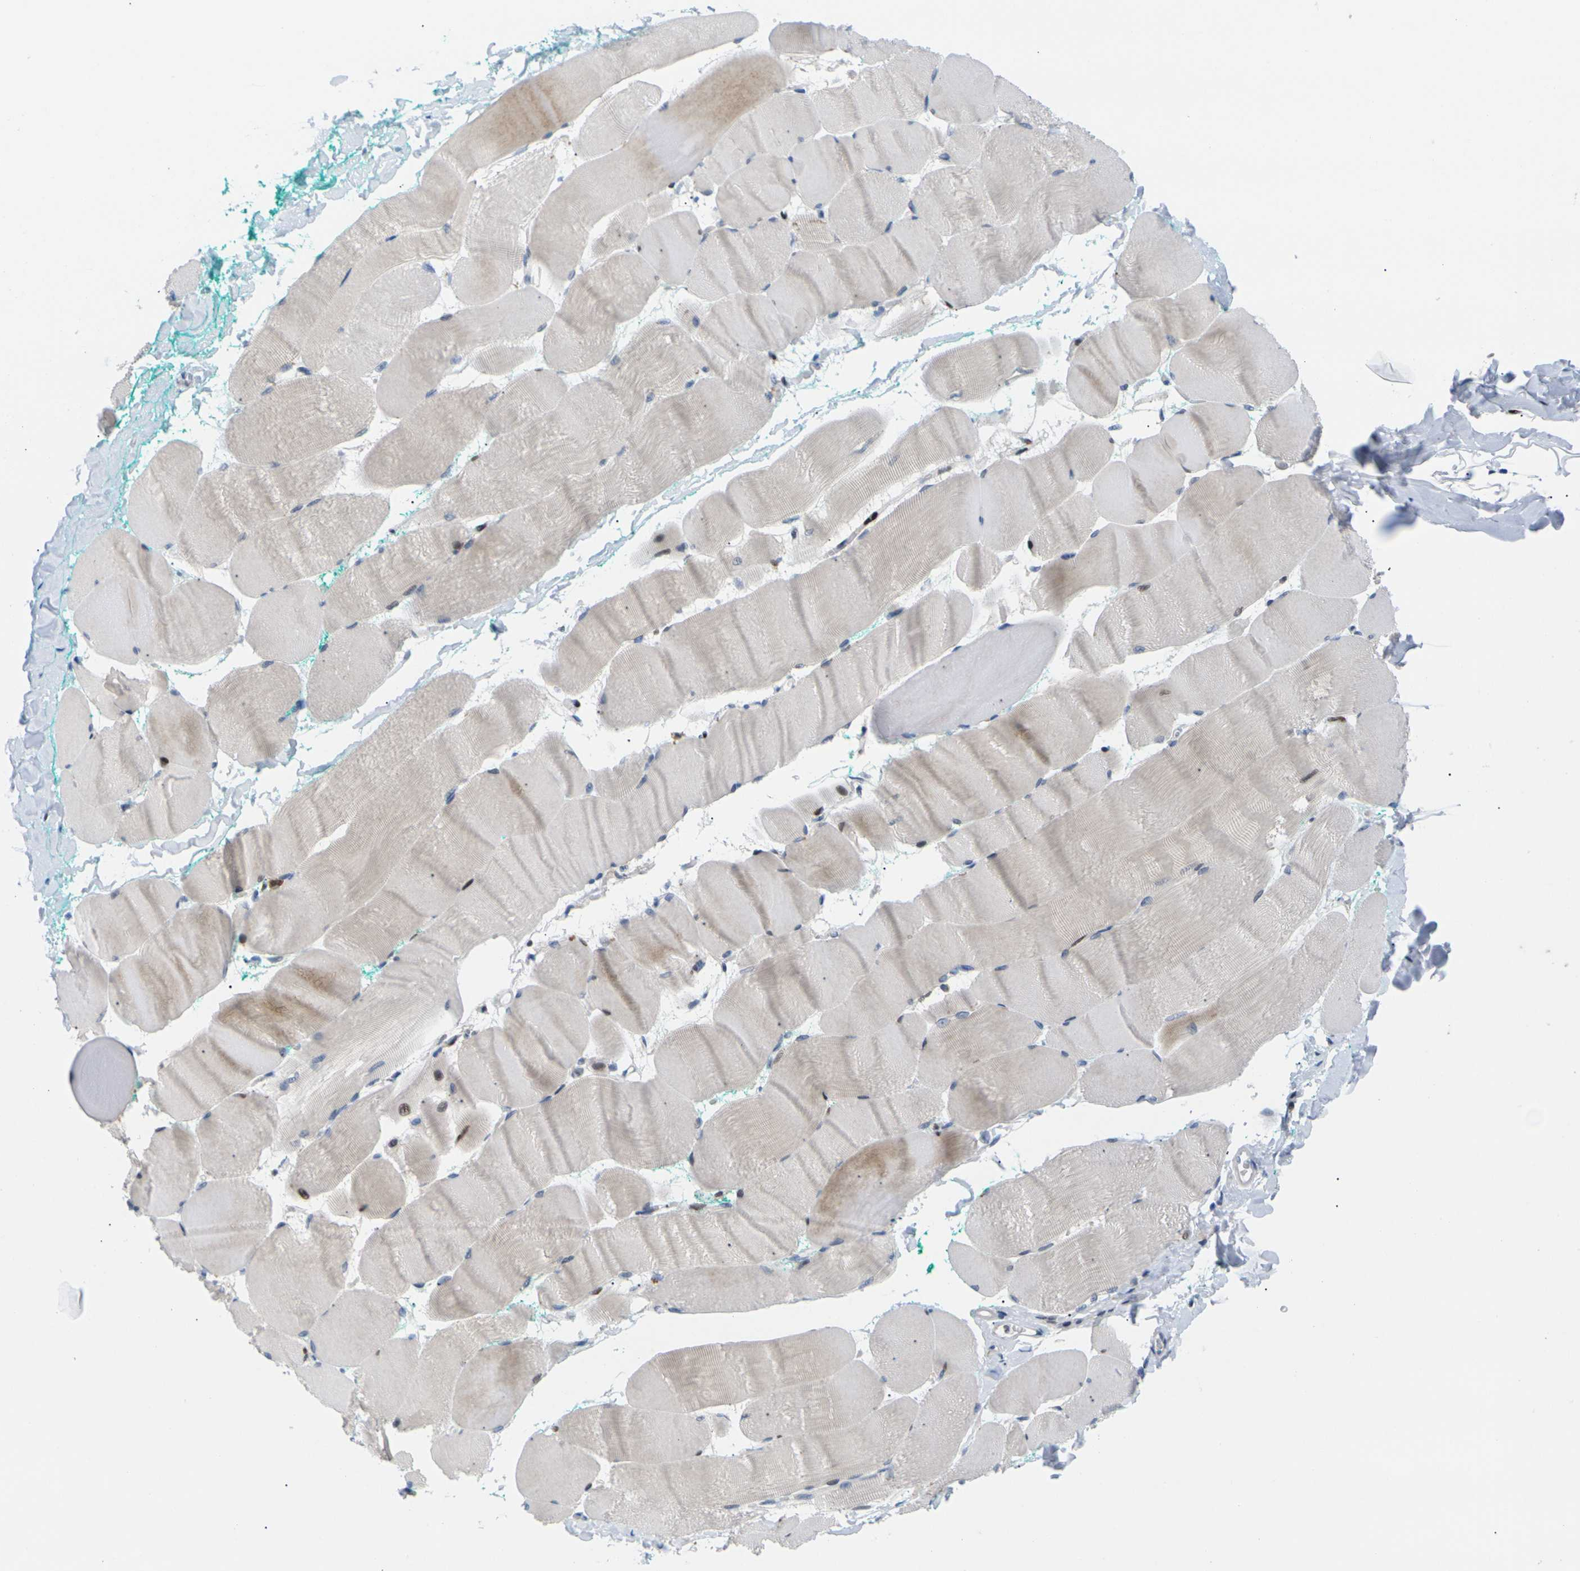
{"staining": {"intensity": "moderate", "quantity": "<25%", "location": "cytoplasmic/membranous,nuclear"}, "tissue": "skeletal muscle", "cell_type": "Myocytes", "image_type": "normal", "snomed": [{"axis": "morphology", "description": "Normal tissue, NOS"}, {"axis": "morphology", "description": "Squamous cell carcinoma, NOS"}, {"axis": "topography", "description": "Skeletal muscle"}], "caption": "Immunohistochemistry (IHC) (DAB) staining of benign human skeletal muscle displays moderate cytoplasmic/membranous,nuclear protein staining in approximately <25% of myocytes.", "gene": "RPS6KA3", "patient": {"sex": "male", "age": 51}}